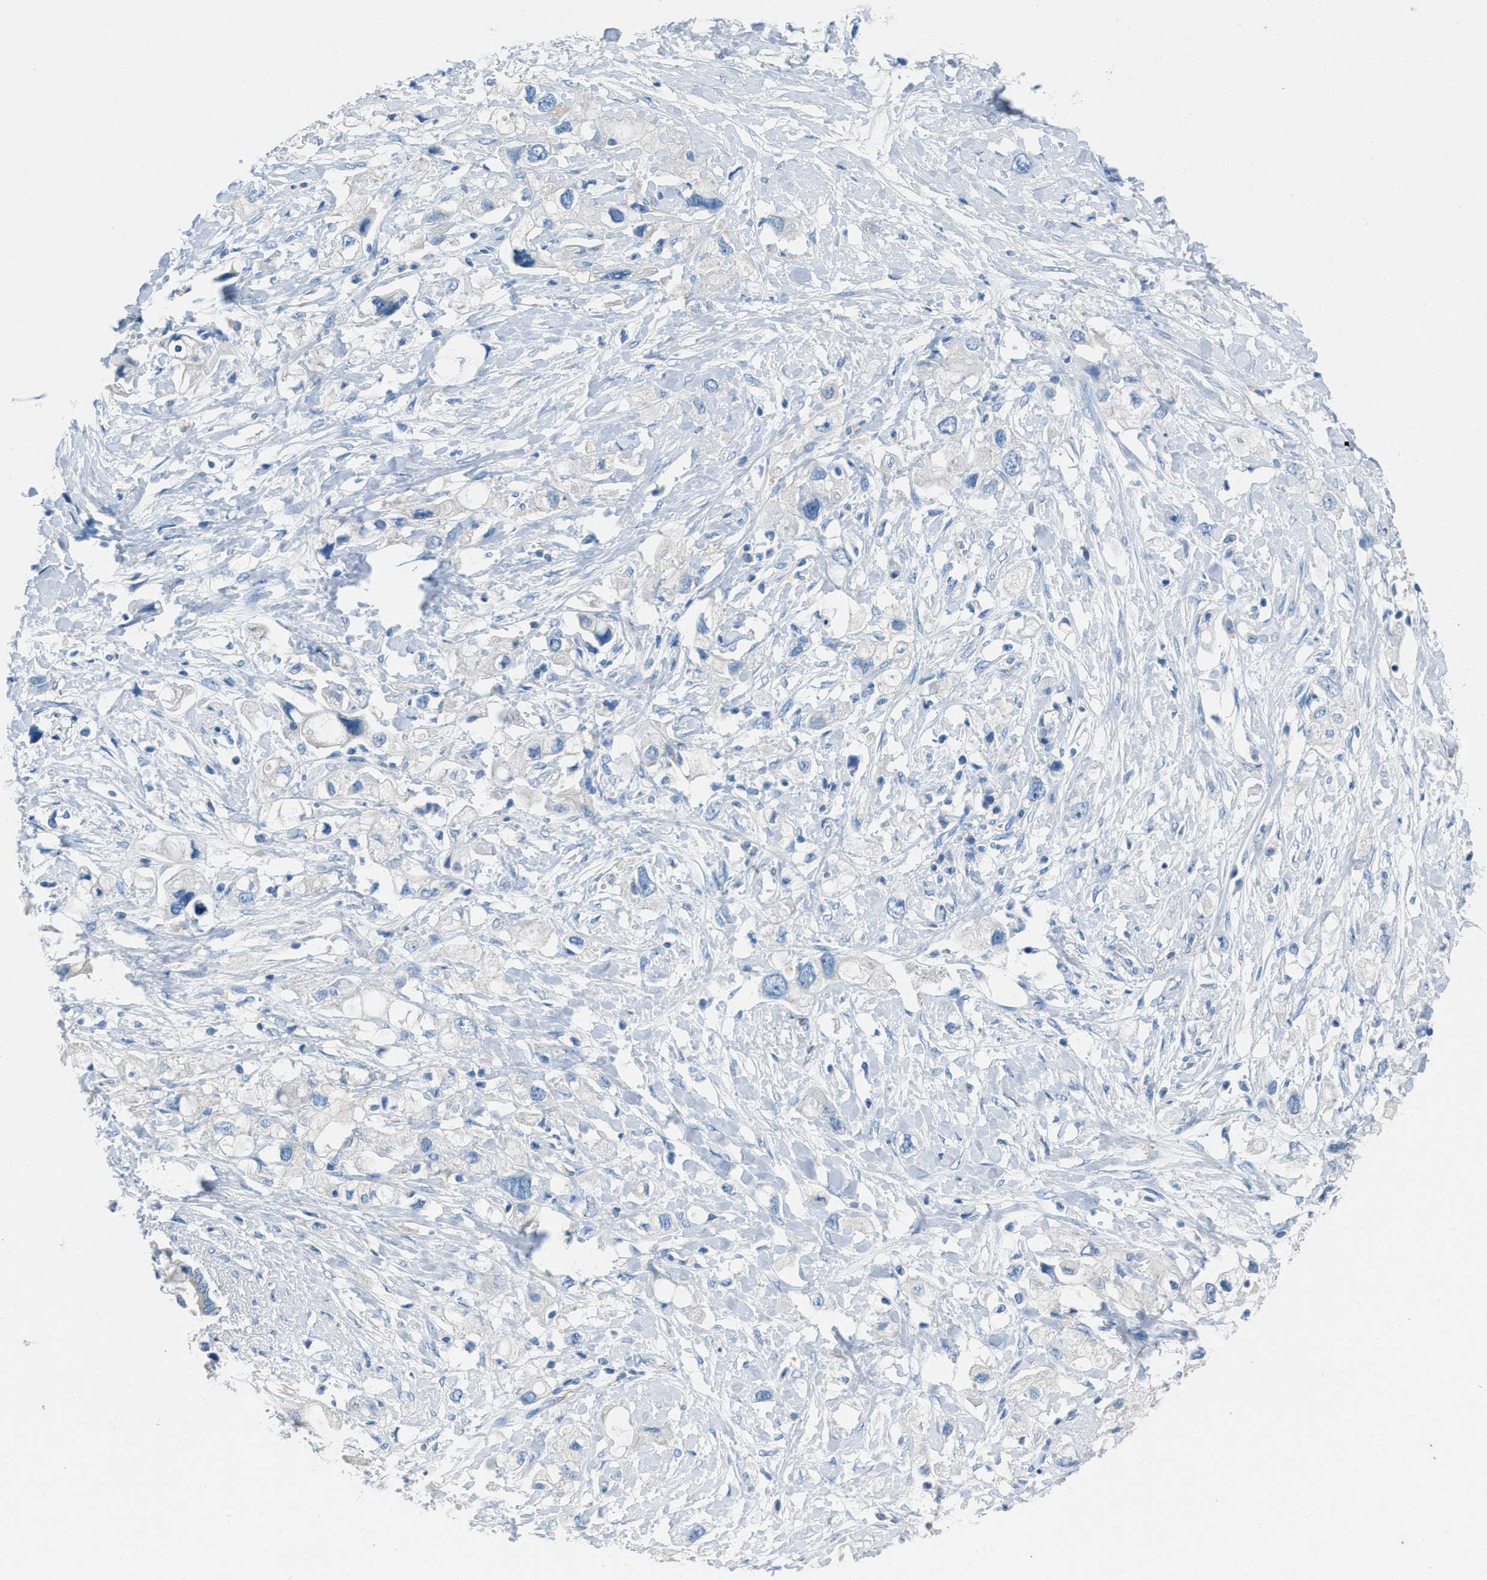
{"staining": {"intensity": "negative", "quantity": "none", "location": "none"}, "tissue": "pancreatic cancer", "cell_type": "Tumor cells", "image_type": "cancer", "snomed": [{"axis": "morphology", "description": "Adenocarcinoma, NOS"}, {"axis": "topography", "description": "Pancreas"}], "caption": "Tumor cells are negative for brown protein staining in pancreatic adenocarcinoma.", "gene": "AMACR", "patient": {"sex": "female", "age": 56}}